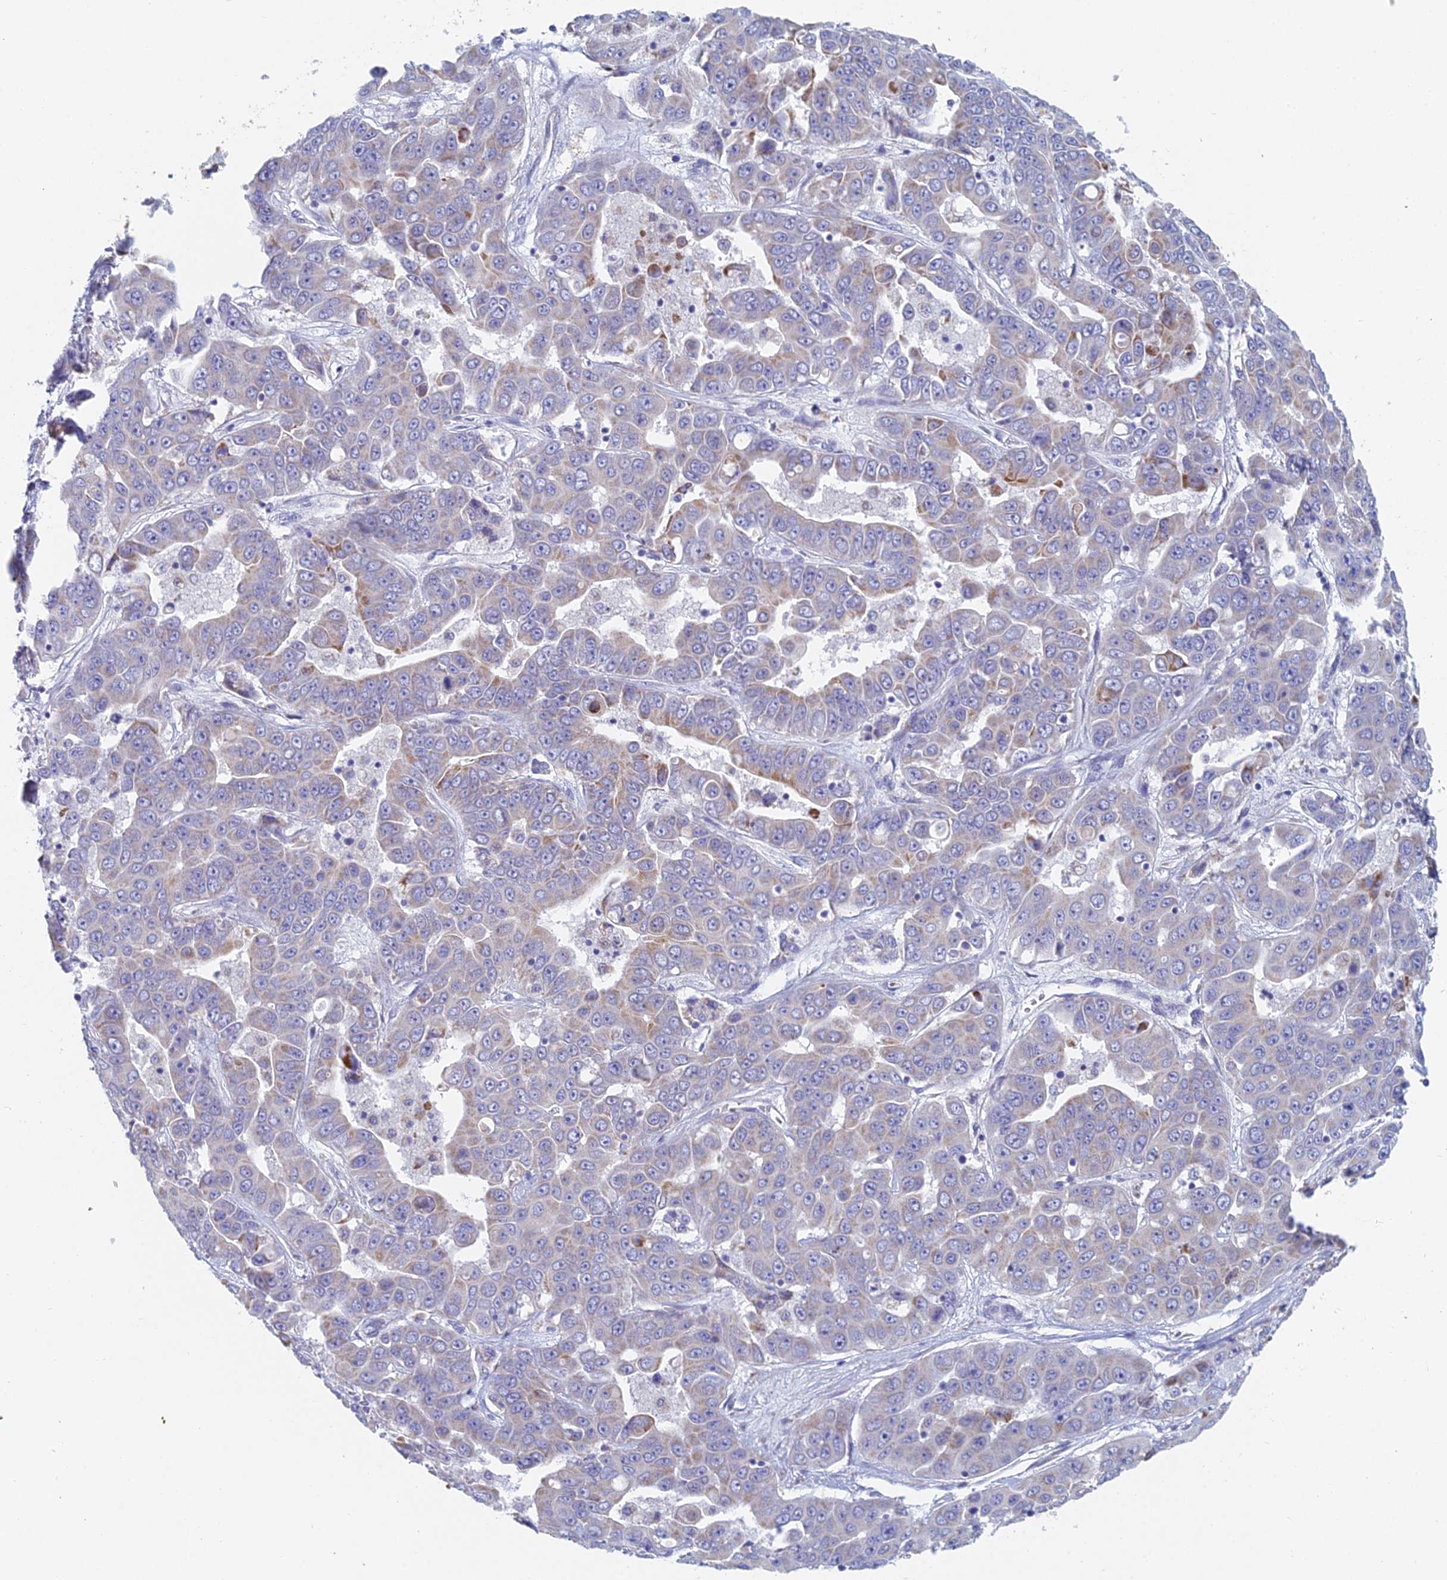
{"staining": {"intensity": "moderate", "quantity": "<25%", "location": "cytoplasmic/membranous"}, "tissue": "liver cancer", "cell_type": "Tumor cells", "image_type": "cancer", "snomed": [{"axis": "morphology", "description": "Cholangiocarcinoma"}, {"axis": "topography", "description": "Liver"}], "caption": "Moderate cytoplasmic/membranous expression is appreciated in about <25% of tumor cells in liver cancer.", "gene": "ACSM1", "patient": {"sex": "female", "age": 52}}